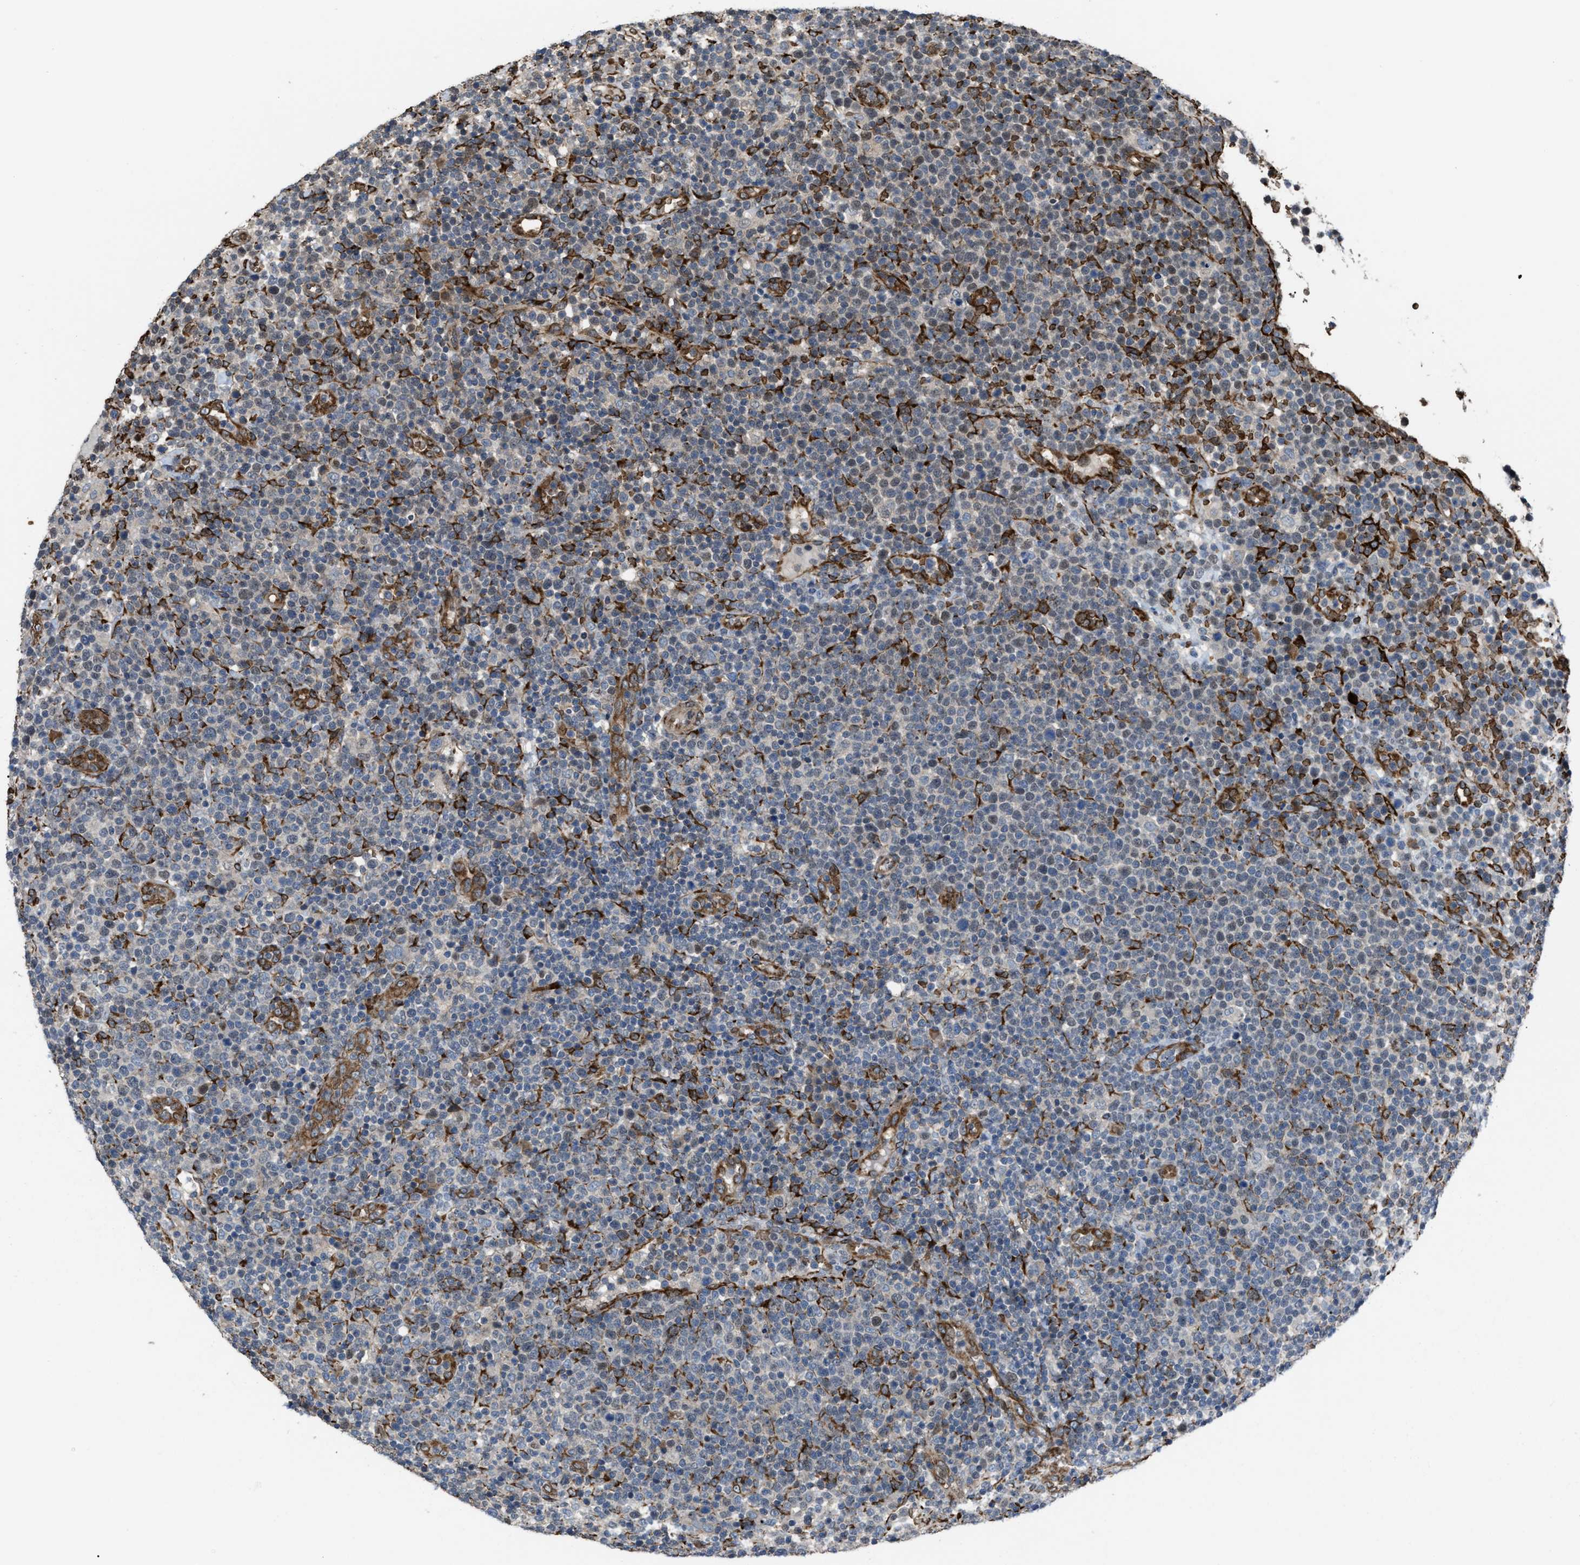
{"staining": {"intensity": "weak", "quantity": "<25%", "location": "nuclear"}, "tissue": "lymphoma", "cell_type": "Tumor cells", "image_type": "cancer", "snomed": [{"axis": "morphology", "description": "Malignant lymphoma, non-Hodgkin's type, High grade"}, {"axis": "topography", "description": "Lymph node"}], "caption": "This histopathology image is of high-grade malignant lymphoma, non-Hodgkin's type stained with immunohistochemistry to label a protein in brown with the nuclei are counter-stained blue. There is no expression in tumor cells.", "gene": "SELENOM", "patient": {"sex": "male", "age": 61}}